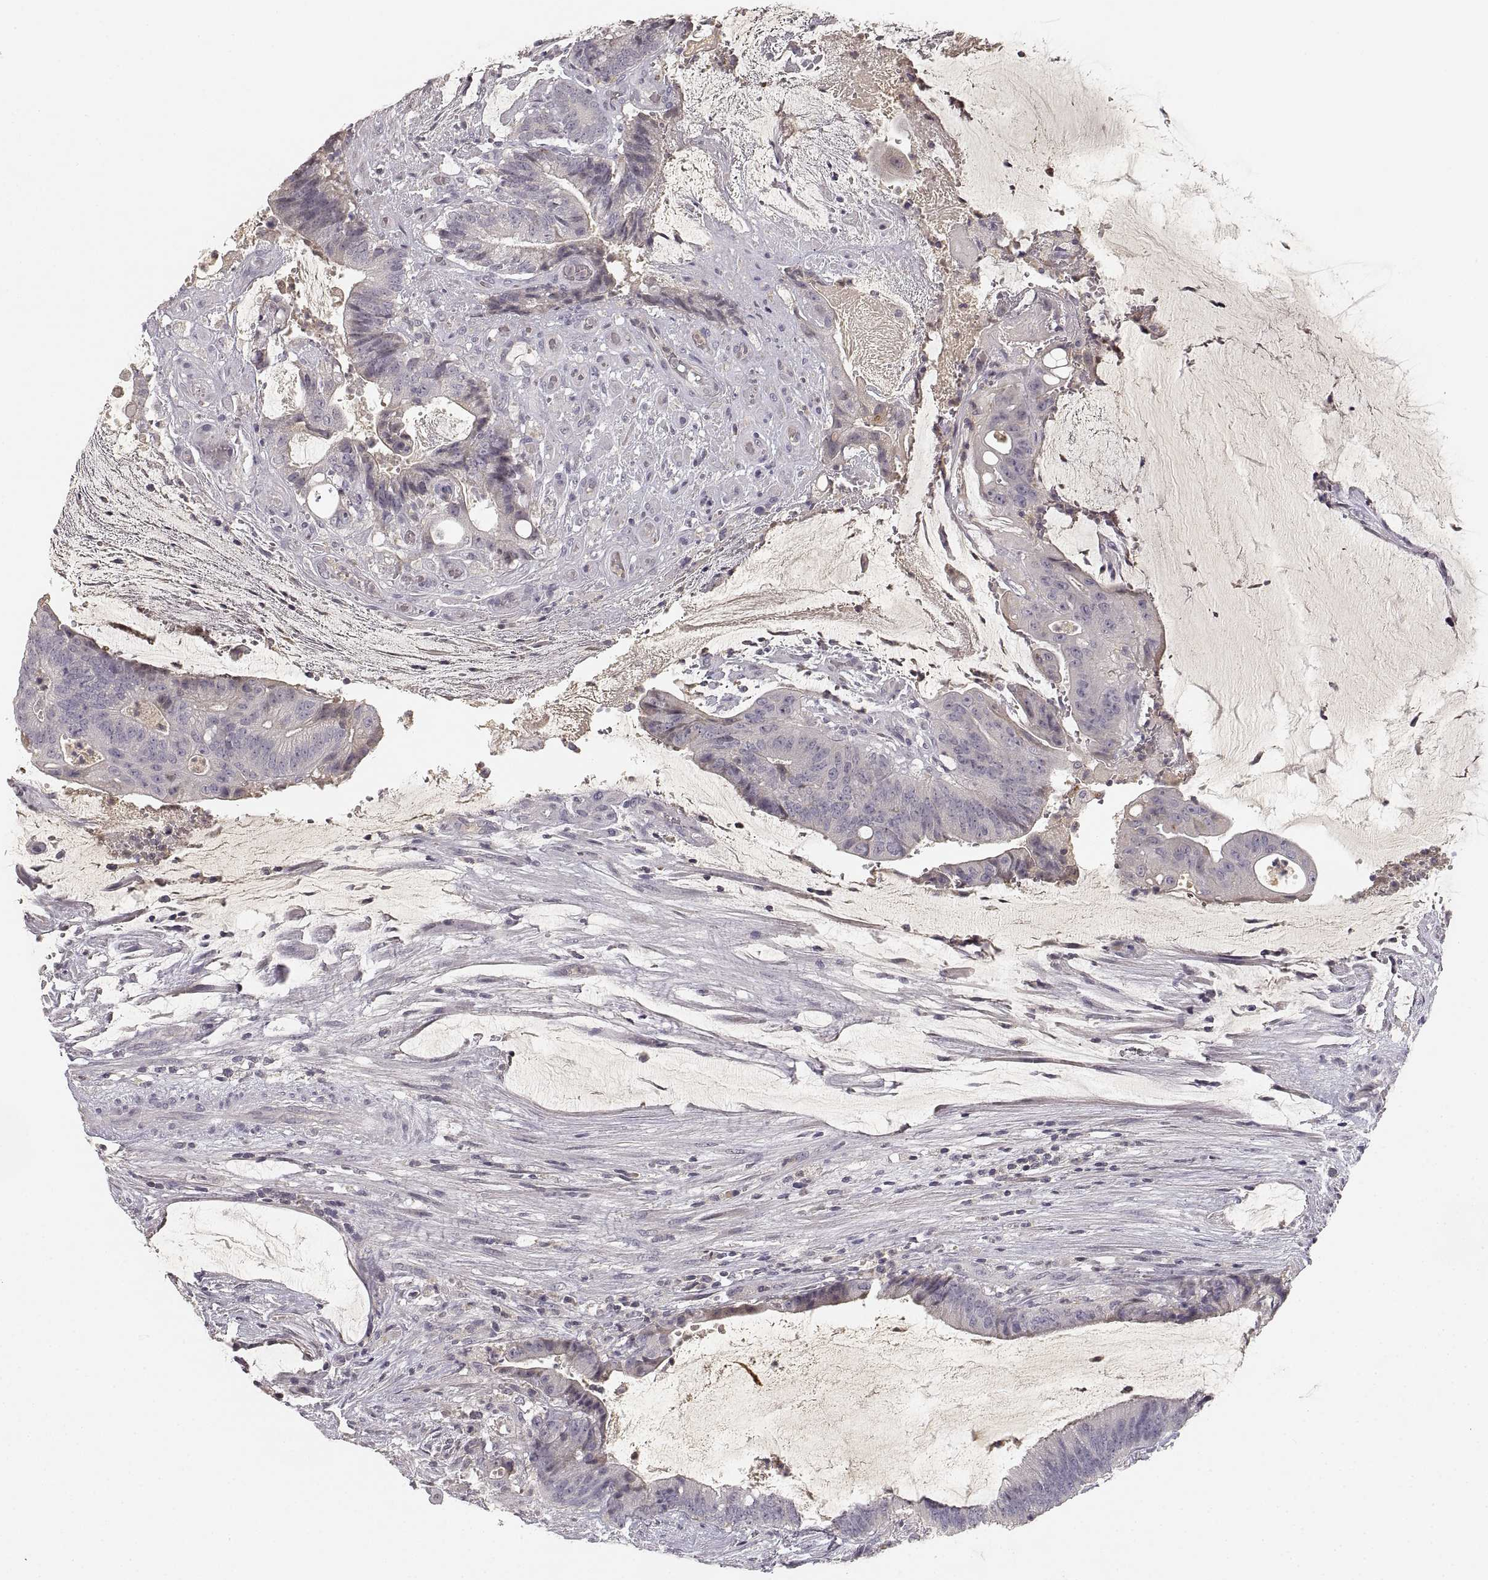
{"staining": {"intensity": "negative", "quantity": "none", "location": "none"}, "tissue": "colorectal cancer", "cell_type": "Tumor cells", "image_type": "cancer", "snomed": [{"axis": "morphology", "description": "Adenocarcinoma, NOS"}, {"axis": "topography", "description": "Colon"}], "caption": "Immunohistochemistry (IHC) of colorectal cancer (adenocarcinoma) shows no expression in tumor cells.", "gene": "RUNDC3A", "patient": {"sex": "female", "age": 43}}